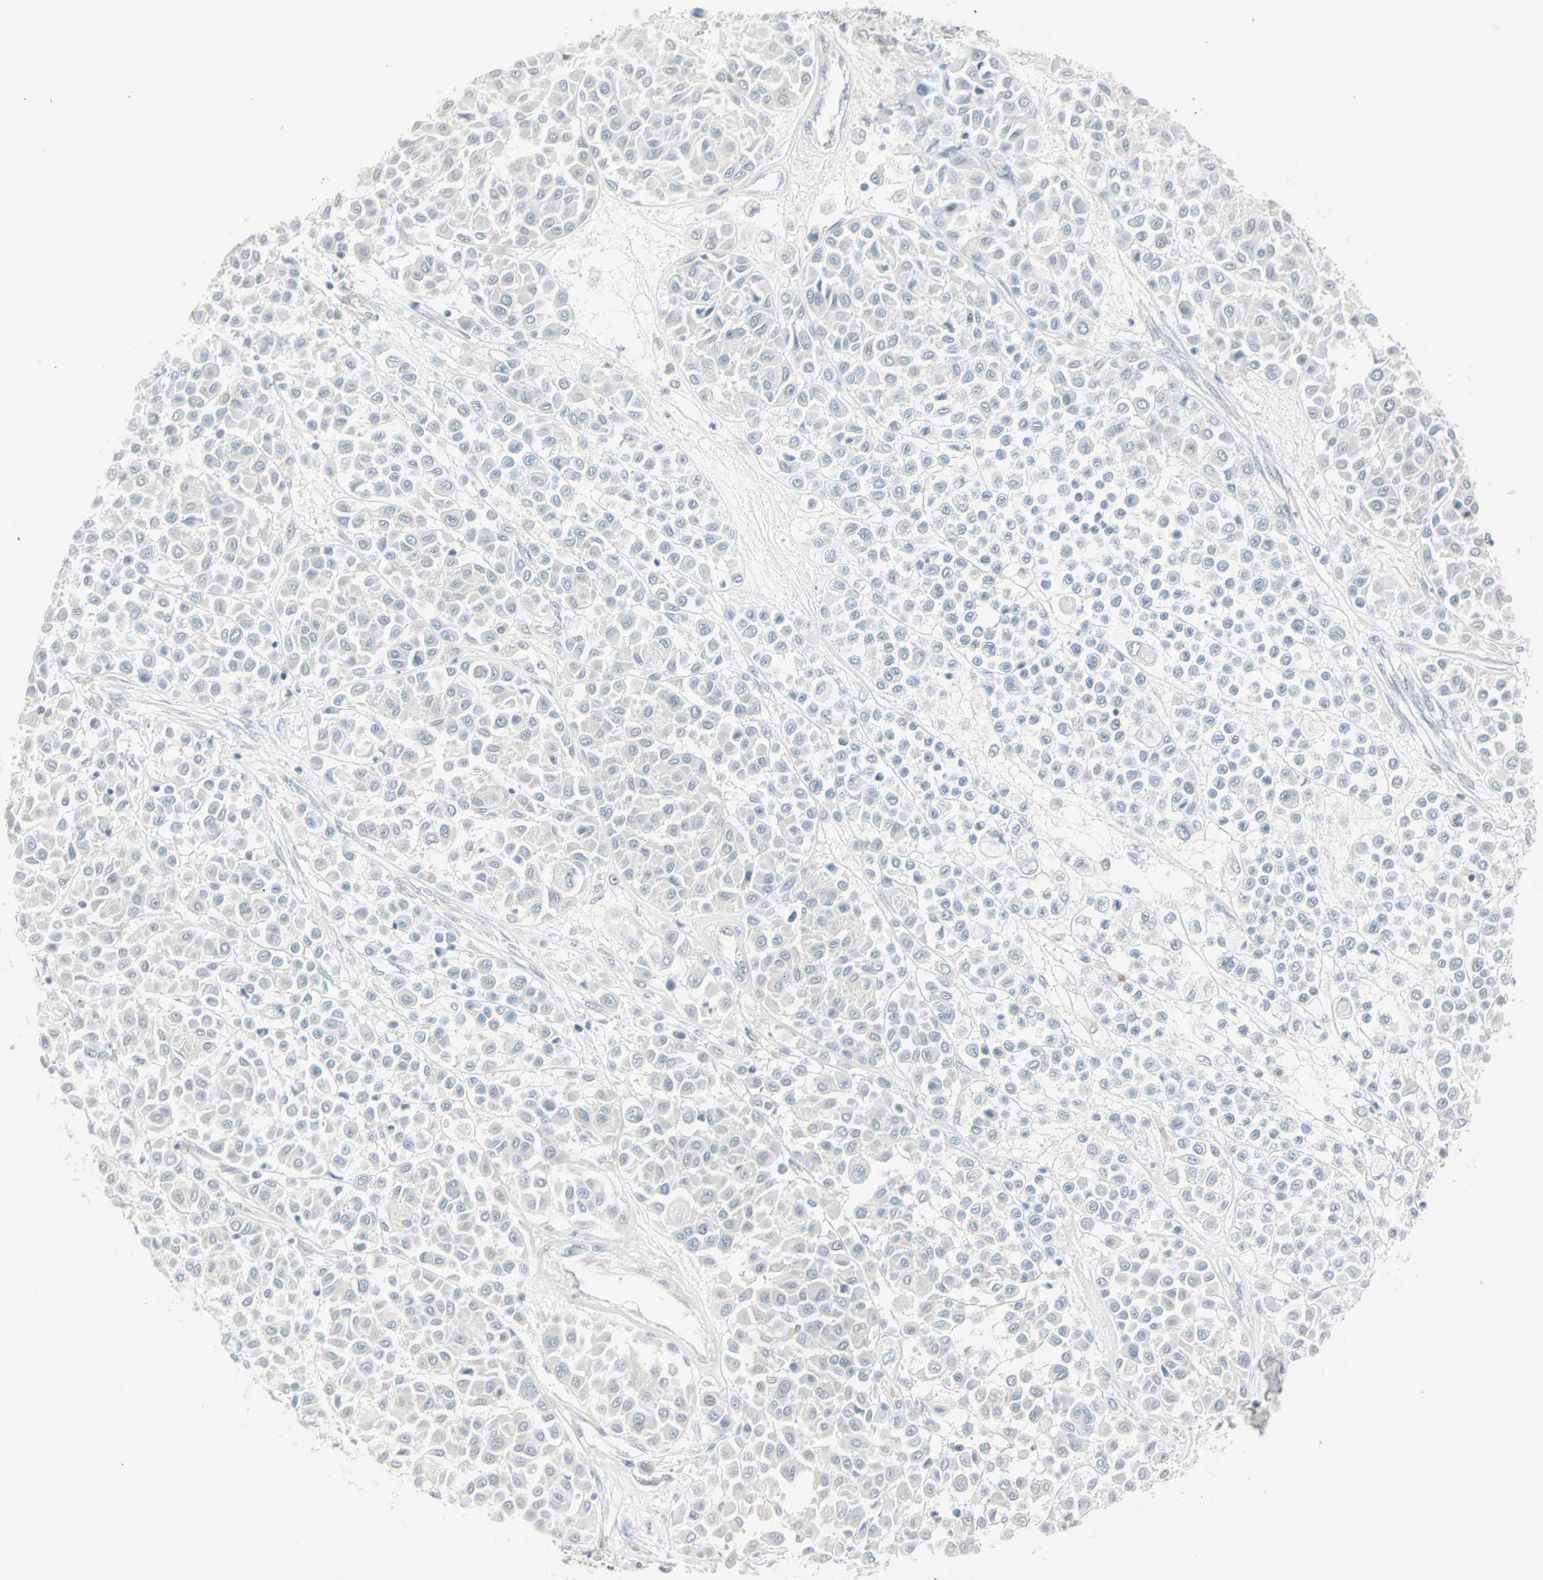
{"staining": {"intensity": "negative", "quantity": "none", "location": "none"}, "tissue": "melanoma", "cell_type": "Tumor cells", "image_type": "cancer", "snomed": [{"axis": "morphology", "description": "Malignant melanoma, Metastatic site"}, {"axis": "topography", "description": "Soft tissue"}], "caption": "Immunohistochemistry of melanoma displays no positivity in tumor cells.", "gene": "PTPA", "patient": {"sex": "male", "age": 41}}